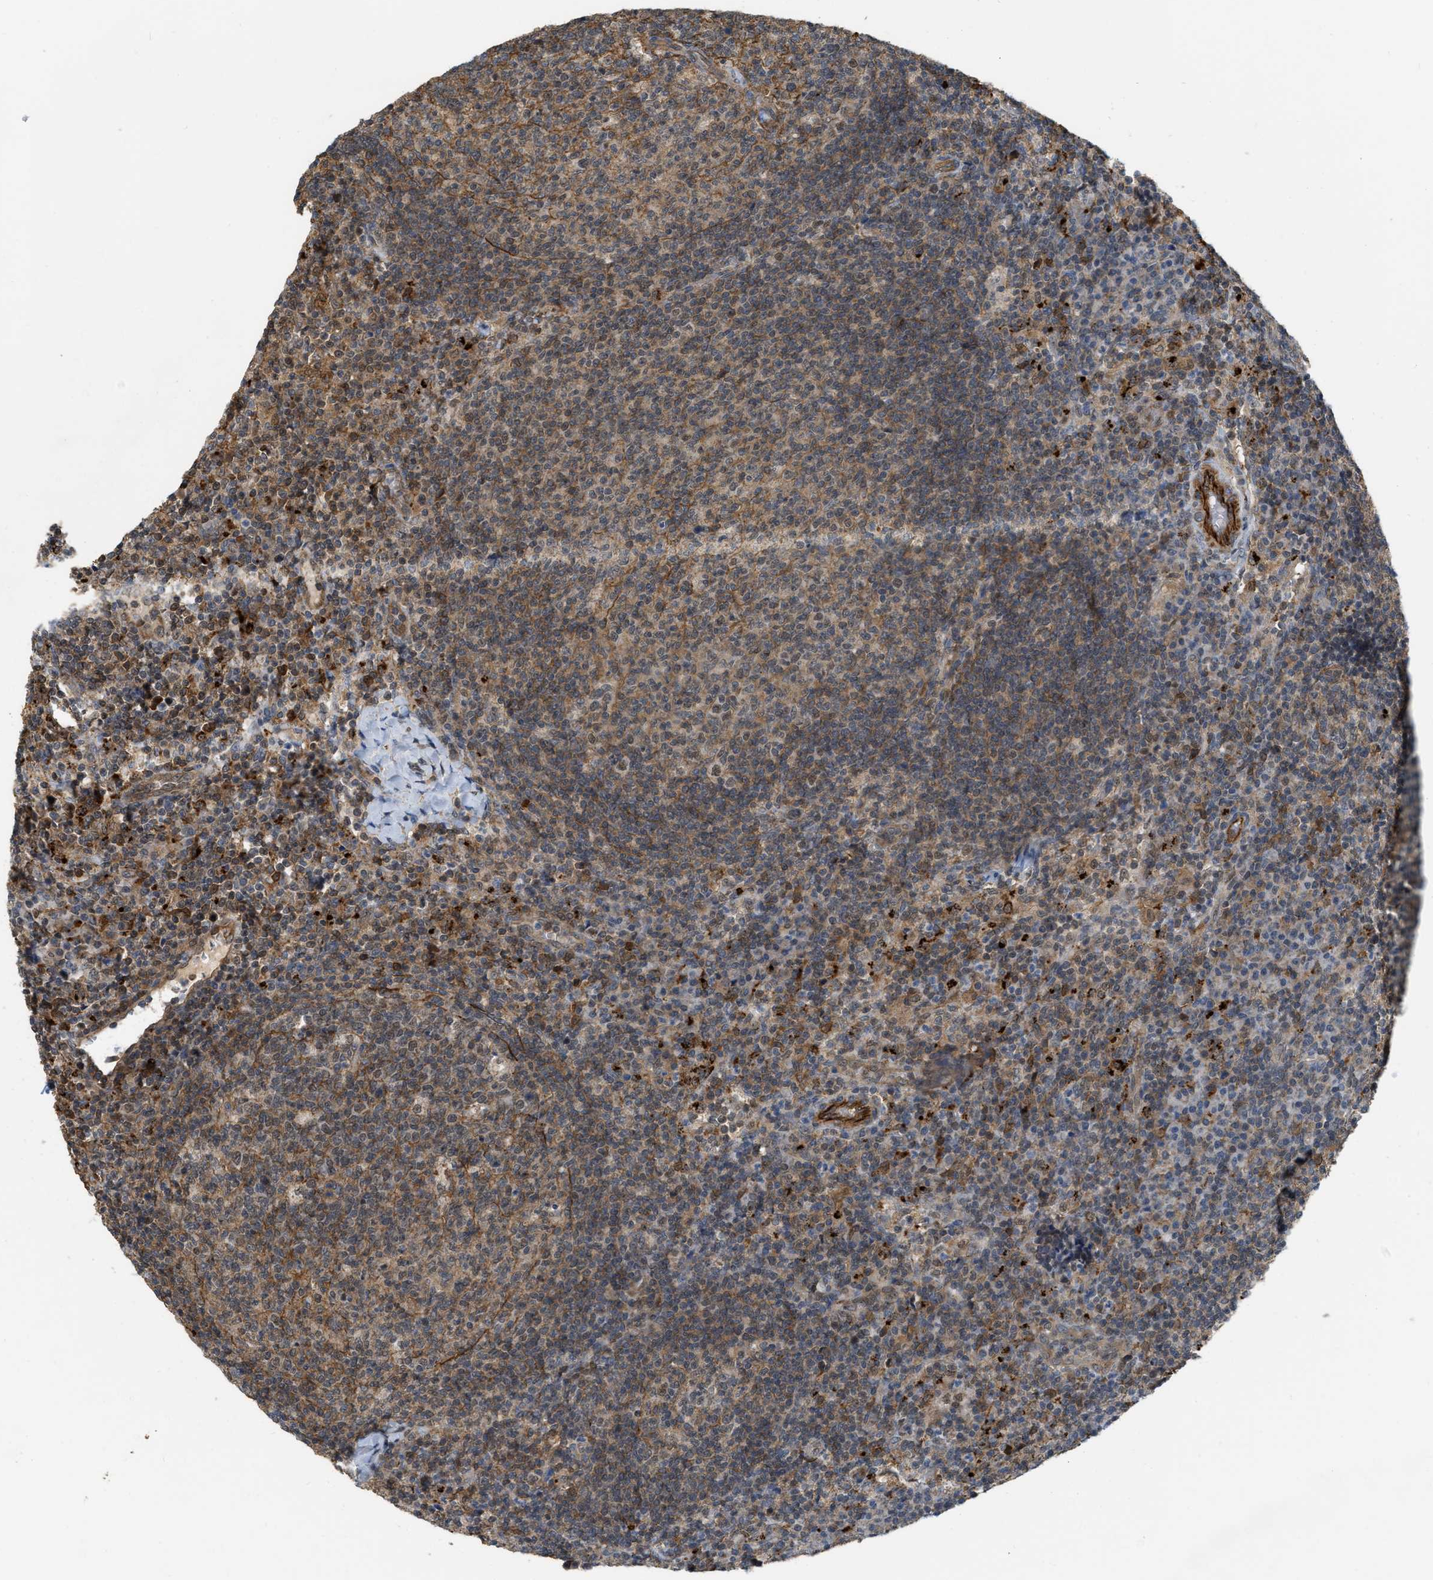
{"staining": {"intensity": "moderate", "quantity": ">75%", "location": "cytoplasmic/membranous"}, "tissue": "lymph node", "cell_type": "Germinal center cells", "image_type": "normal", "snomed": [{"axis": "morphology", "description": "Normal tissue, NOS"}, {"axis": "morphology", "description": "Inflammation, NOS"}, {"axis": "topography", "description": "Lymph node"}], "caption": "This histopathology image displays normal lymph node stained with immunohistochemistry (IHC) to label a protein in brown. The cytoplasmic/membranous of germinal center cells show moderate positivity for the protein. Nuclei are counter-stained blue.", "gene": "NAPEPLD", "patient": {"sex": "male", "age": 55}}